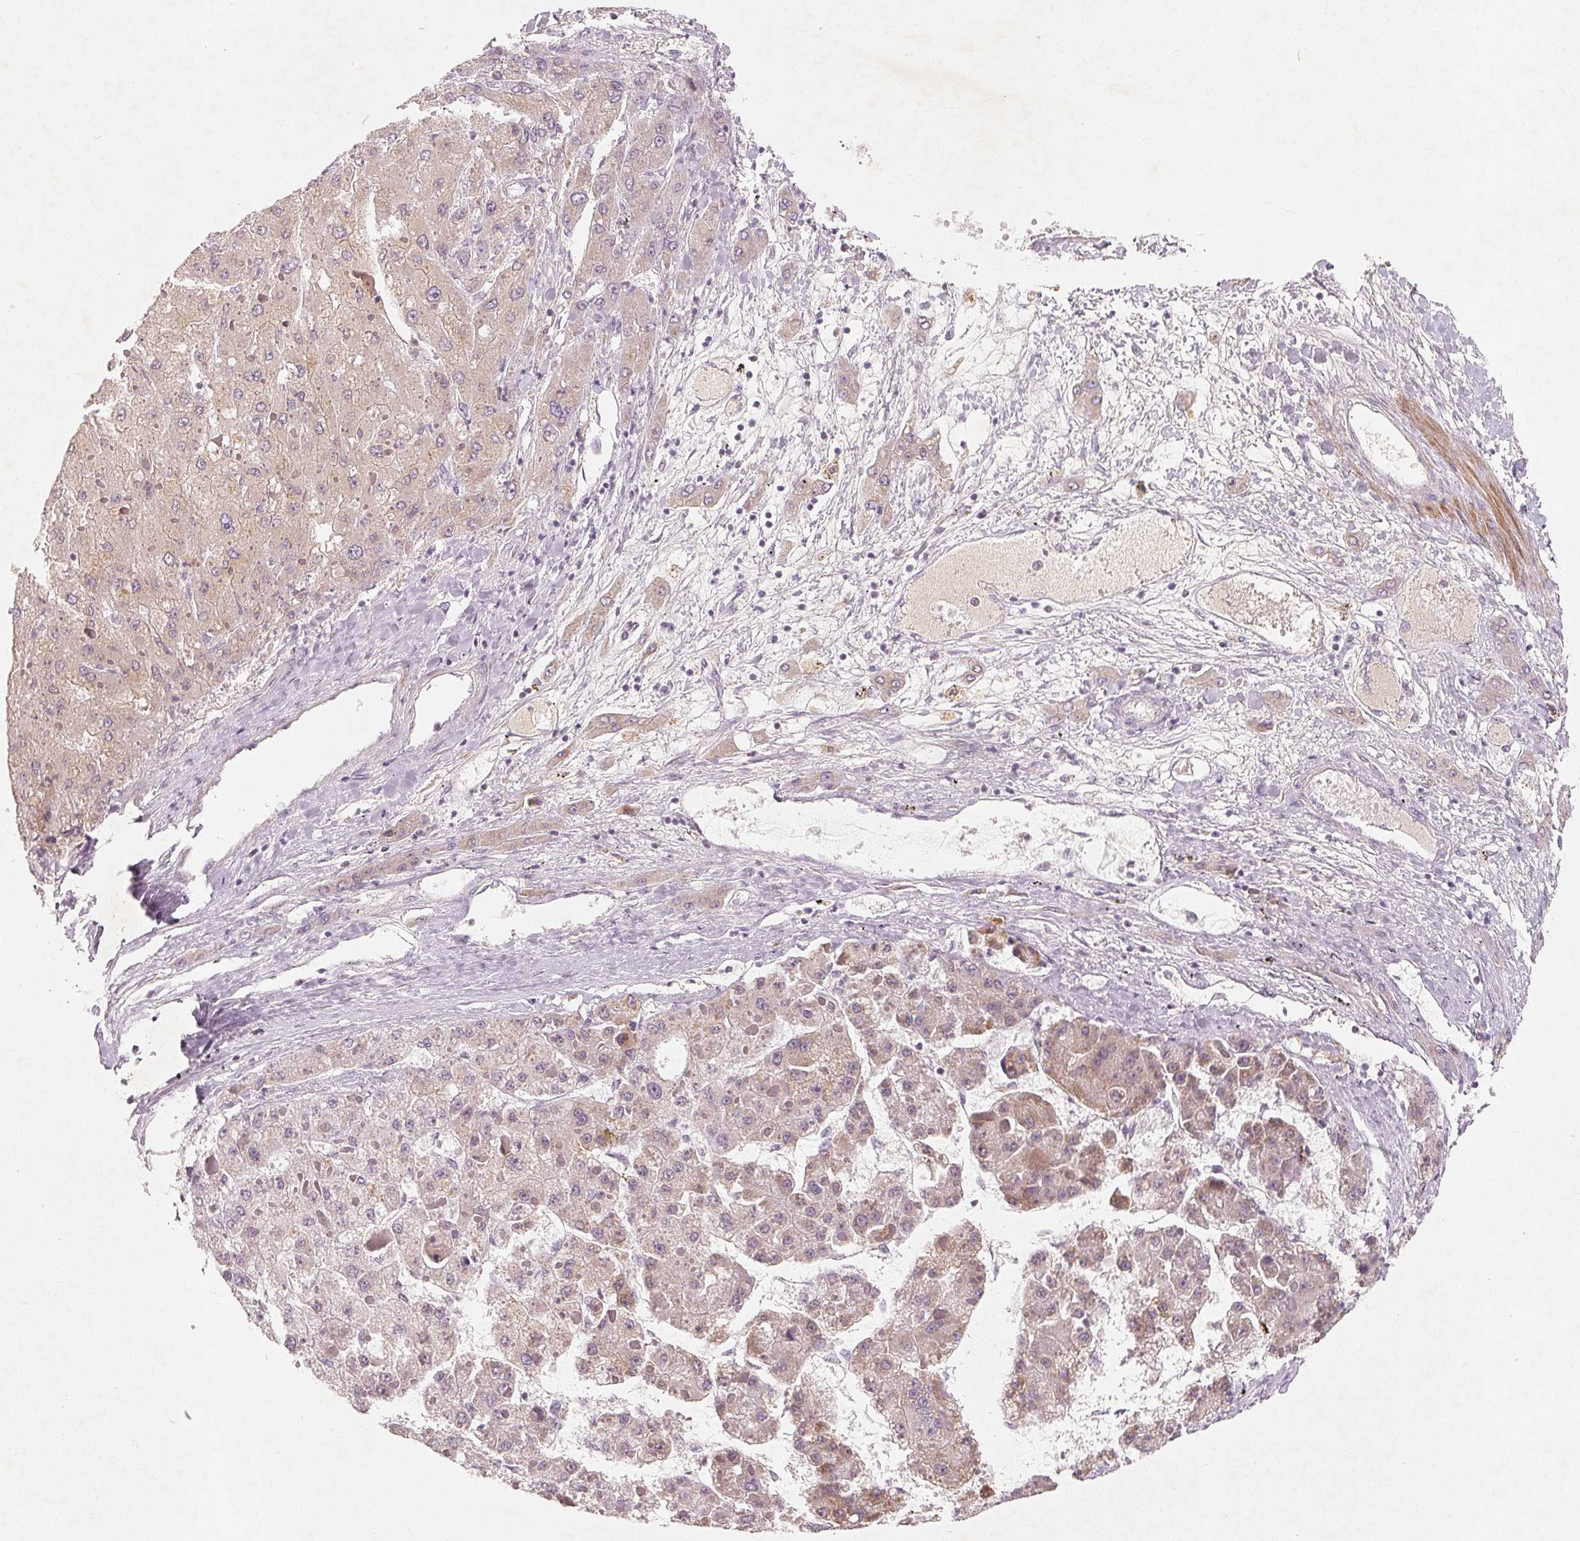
{"staining": {"intensity": "negative", "quantity": "none", "location": "none"}, "tissue": "liver cancer", "cell_type": "Tumor cells", "image_type": "cancer", "snomed": [{"axis": "morphology", "description": "Carcinoma, Hepatocellular, NOS"}, {"axis": "topography", "description": "Liver"}], "caption": "An IHC histopathology image of liver cancer is shown. There is no staining in tumor cells of liver cancer.", "gene": "GHITM", "patient": {"sex": "female", "age": 73}}